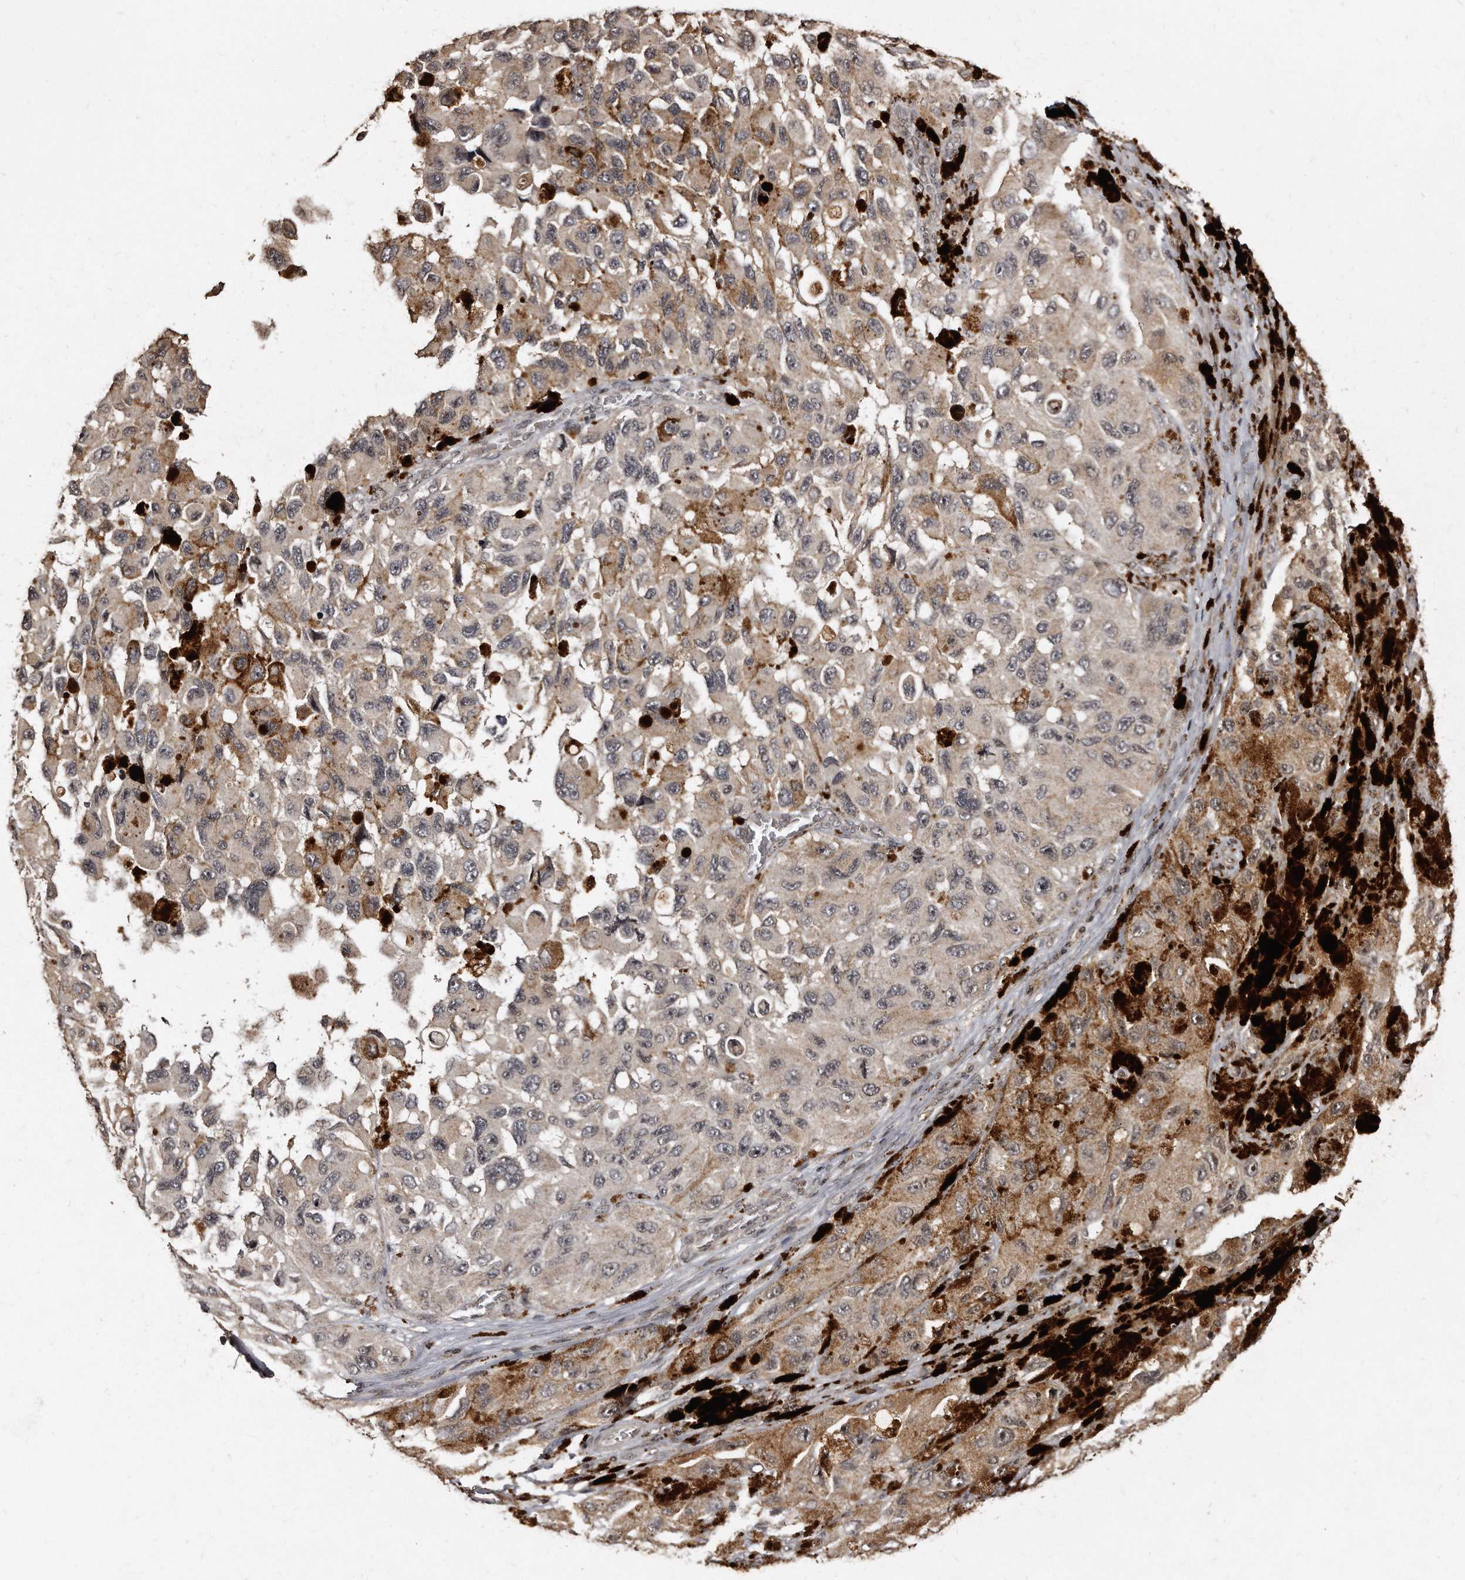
{"staining": {"intensity": "negative", "quantity": "none", "location": "none"}, "tissue": "melanoma", "cell_type": "Tumor cells", "image_type": "cancer", "snomed": [{"axis": "morphology", "description": "Malignant melanoma, NOS"}, {"axis": "topography", "description": "Skin"}], "caption": "The image demonstrates no staining of tumor cells in malignant melanoma. (DAB immunohistochemistry (IHC) with hematoxylin counter stain).", "gene": "TSHR", "patient": {"sex": "female", "age": 73}}